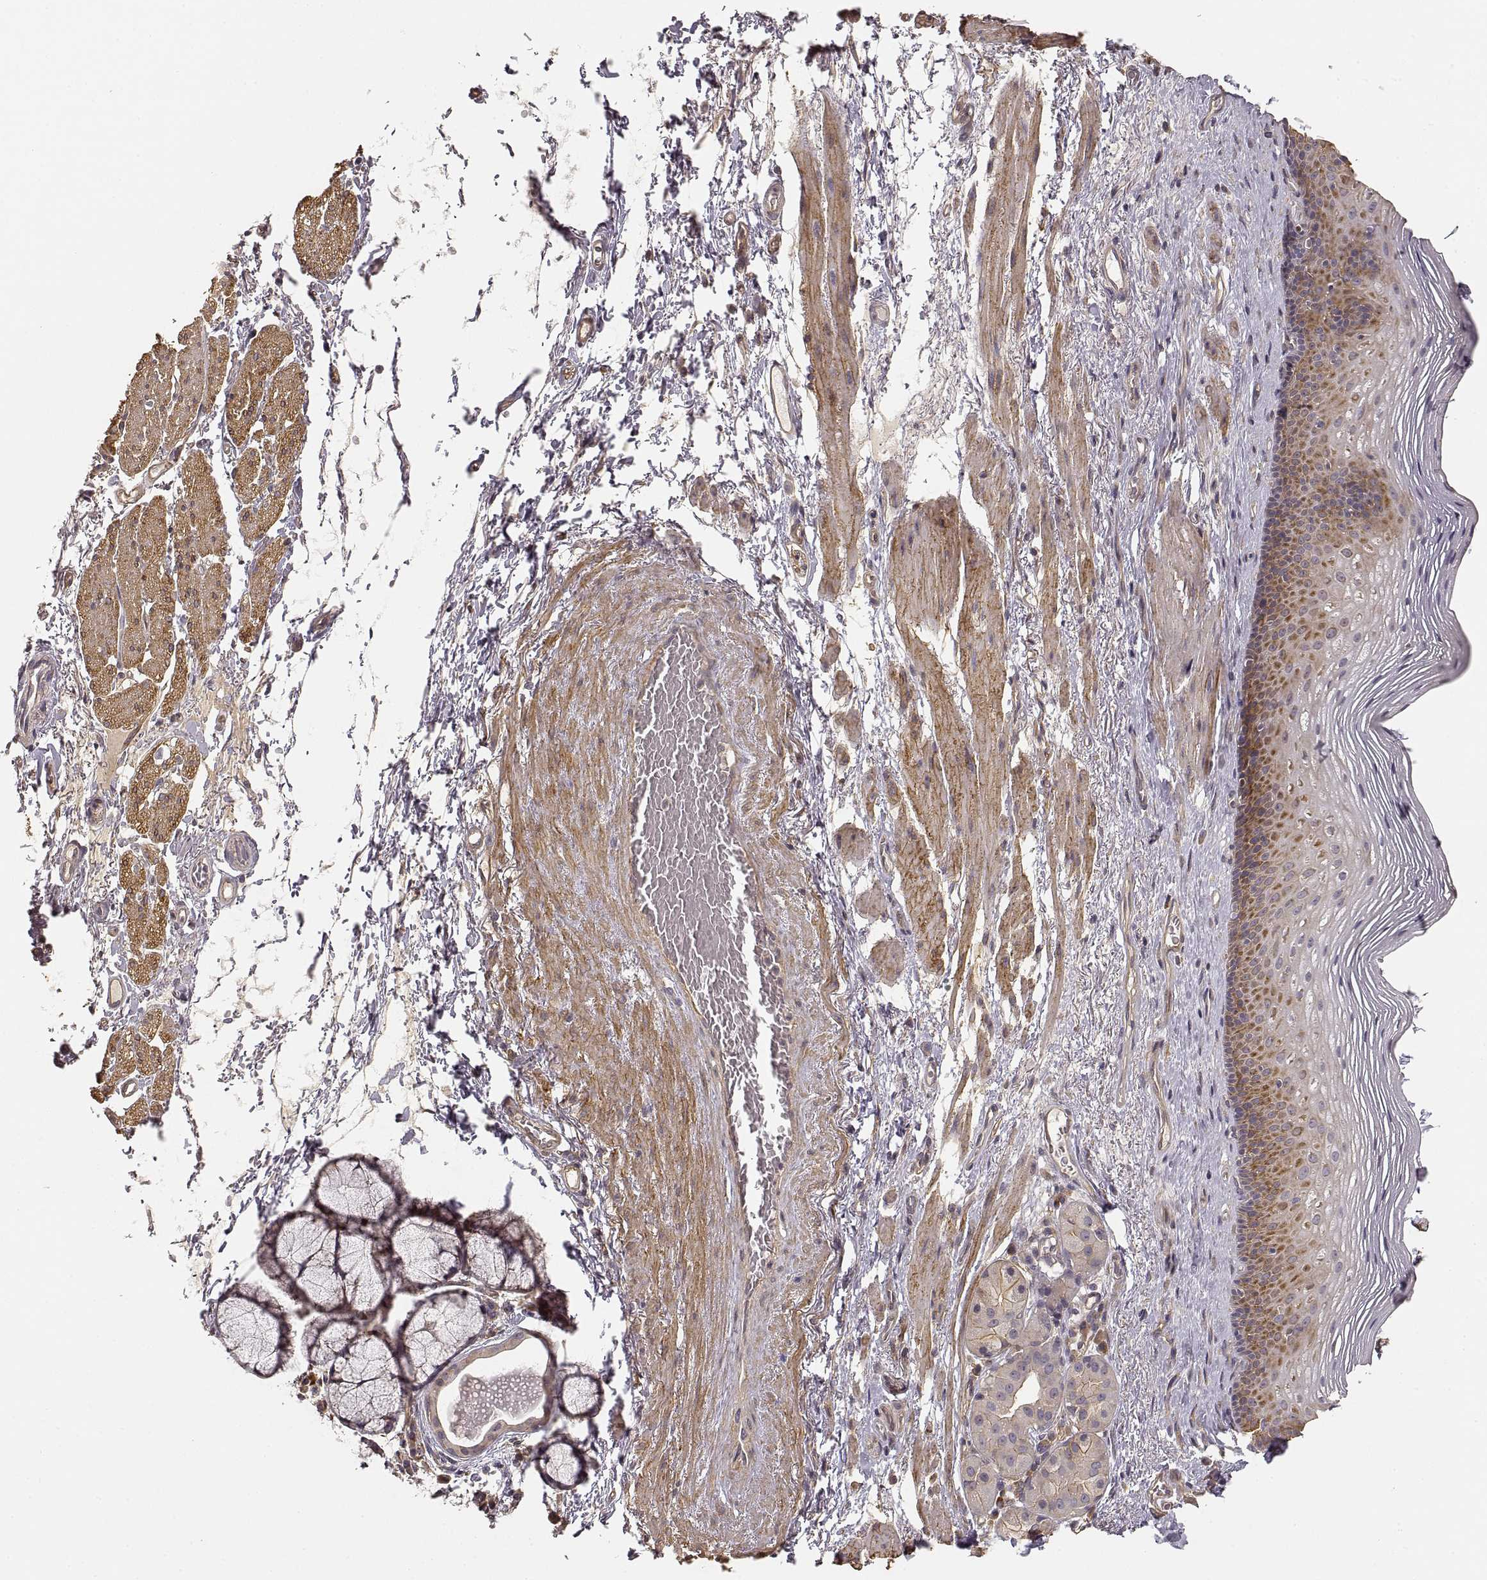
{"staining": {"intensity": "moderate", "quantity": ">75%", "location": "cytoplasmic/membranous"}, "tissue": "esophagus", "cell_type": "Squamous epithelial cells", "image_type": "normal", "snomed": [{"axis": "morphology", "description": "Normal tissue, NOS"}, {"axis": "topography", "description": "Esophagus"}], "caption": "The micrograph exhibits staining of normal esophagus, revealing moderate cytoplasmic/membranous protein staining (brown color) within squamous epithelial cells. The protein of interest is stained brown, and the nuclei are stained in blue (DAB IHC with brightfield microscopy, high magnification).", "gene": "LAMA4", "patient": {"sex": "male", "age": 76}}